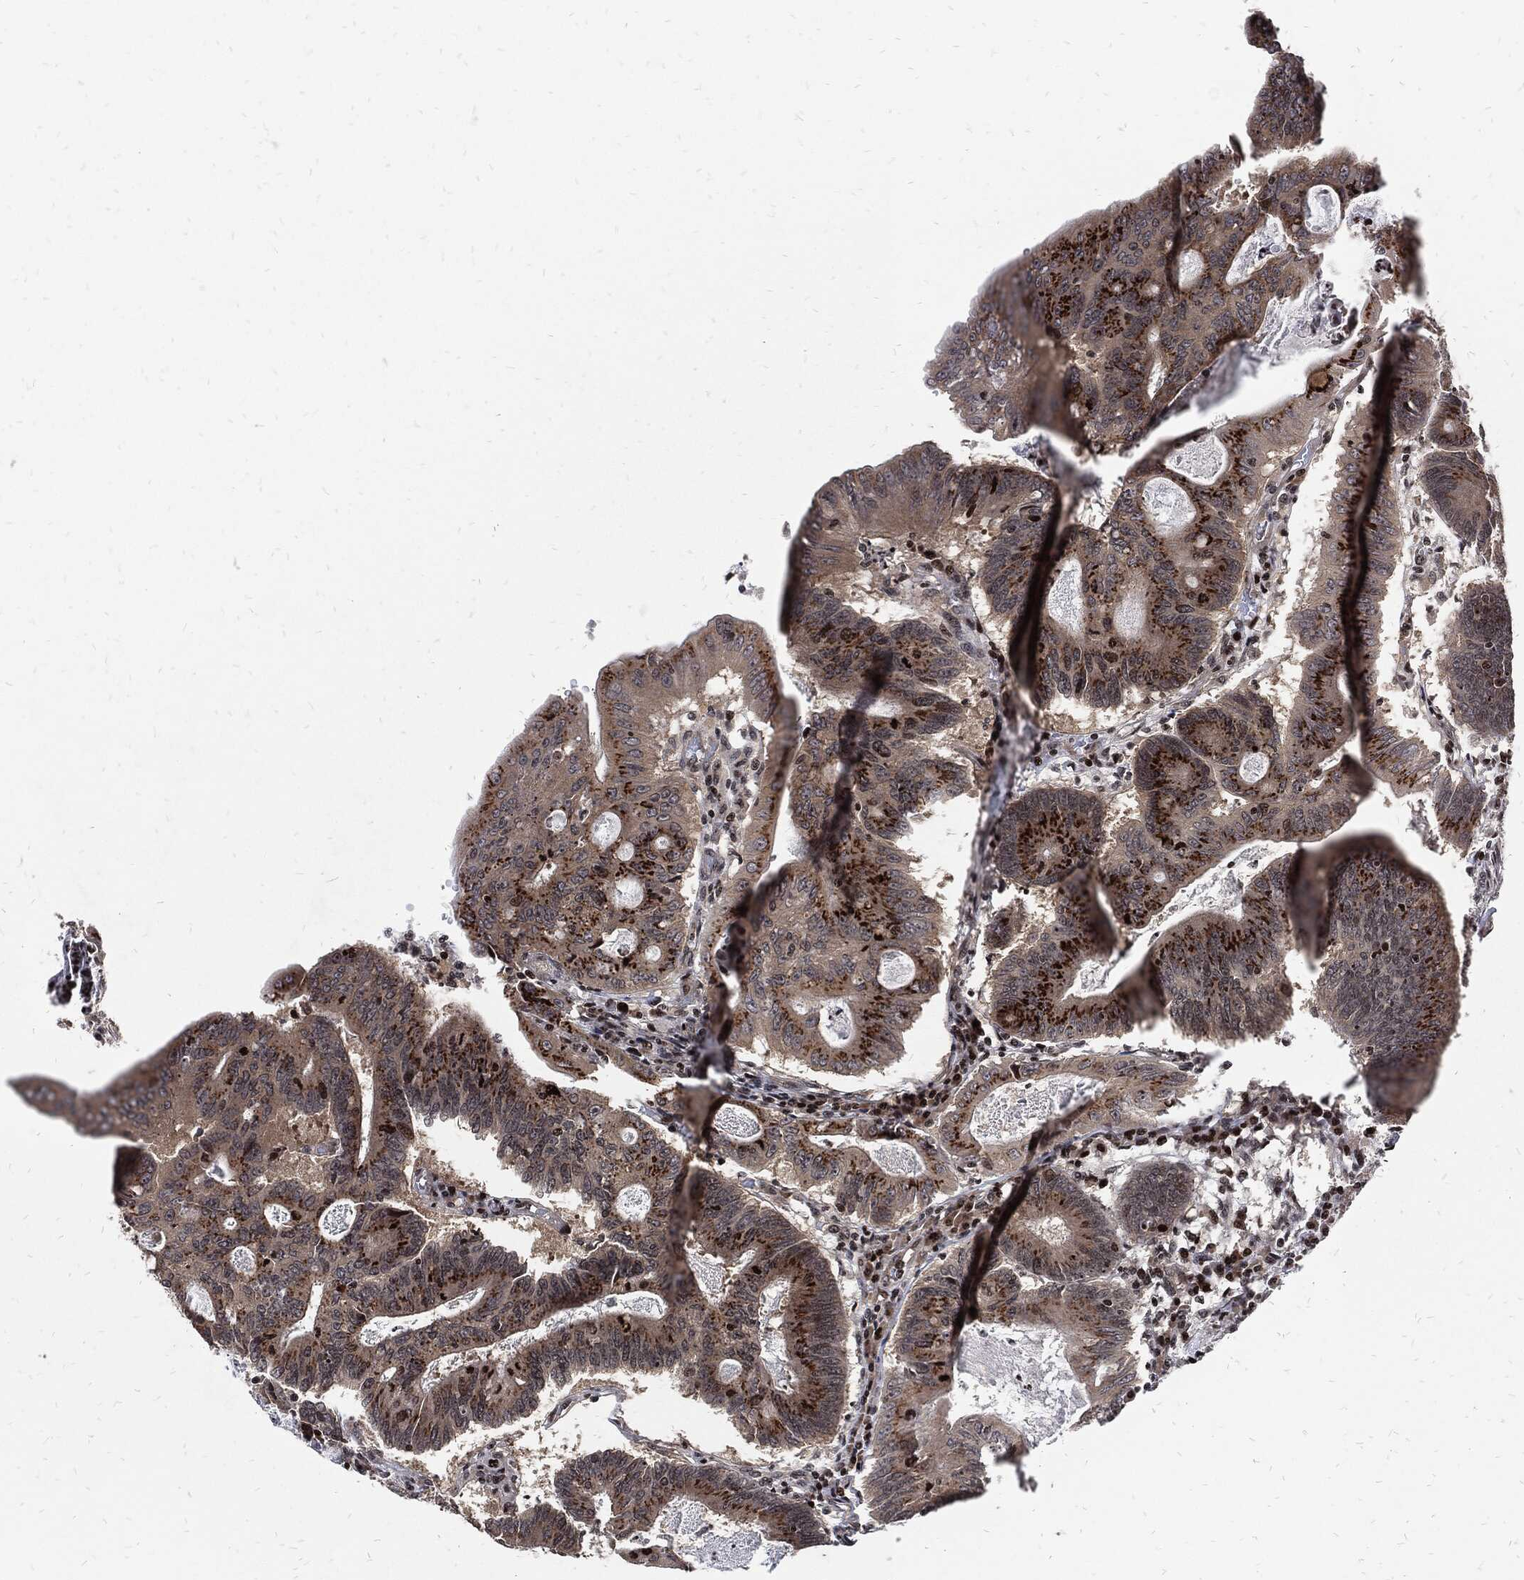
{"staining": {"intensity": "strong", "quantity": "25%-75%", "location": "cytoplasmic/membranous"}, "tissue": "colorectal cancer", "cell_type": "Tumor cells", "image_type": "cancer", "snomed": [{"axis": "morphology", "description": "Adenocarcinoma, NOS"}, {"axis": "topography", "description": "Colon"}], "caption": "Colorectal cancer (adenocarcinoma) stained with IHC exhibits strong cytoplasmic/membranous expression in approximately 25%-75% of tumor cells.", "gene": "ZNF775", "patient": {"sex": "female", "age": 70}}